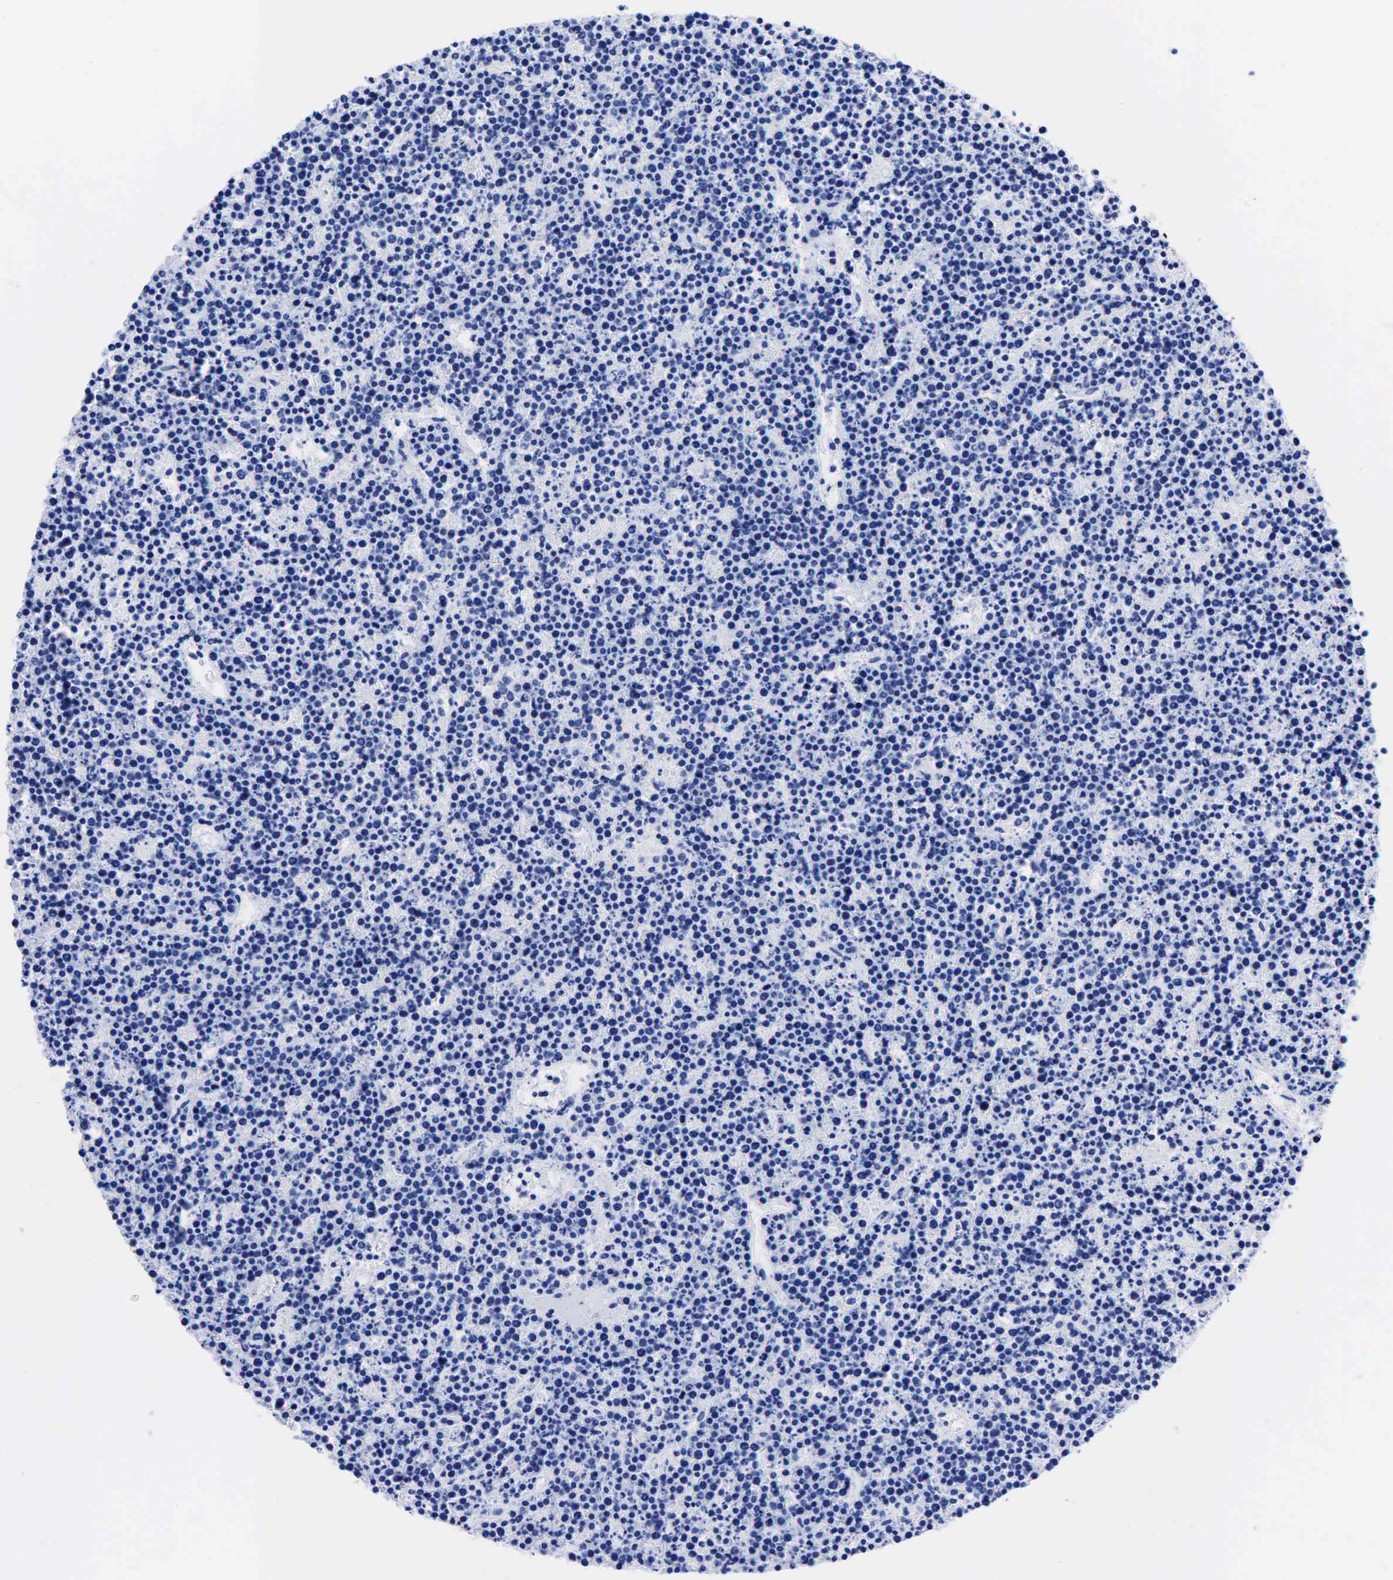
{"staining": {"intensity": "negative", "quantity": "none", "location": "none"}, "tissue": "lymphoma", "cell_type": "Tumor cells", "image_type": "cancer", "snomed": [{"axis": "morphology", "description": "Malignant lymphoma, non-Hodgkin's type, High grade"}, {"axis": "topography", "description": "Ovary"}], "caption": "IHC micrograph of neoplastic tissue: lymphoma stained with DAB reveals no significant protein positivity in tumor cells.", "gene": "KRT18", "patient": {"sex": "female", "age": 56}}